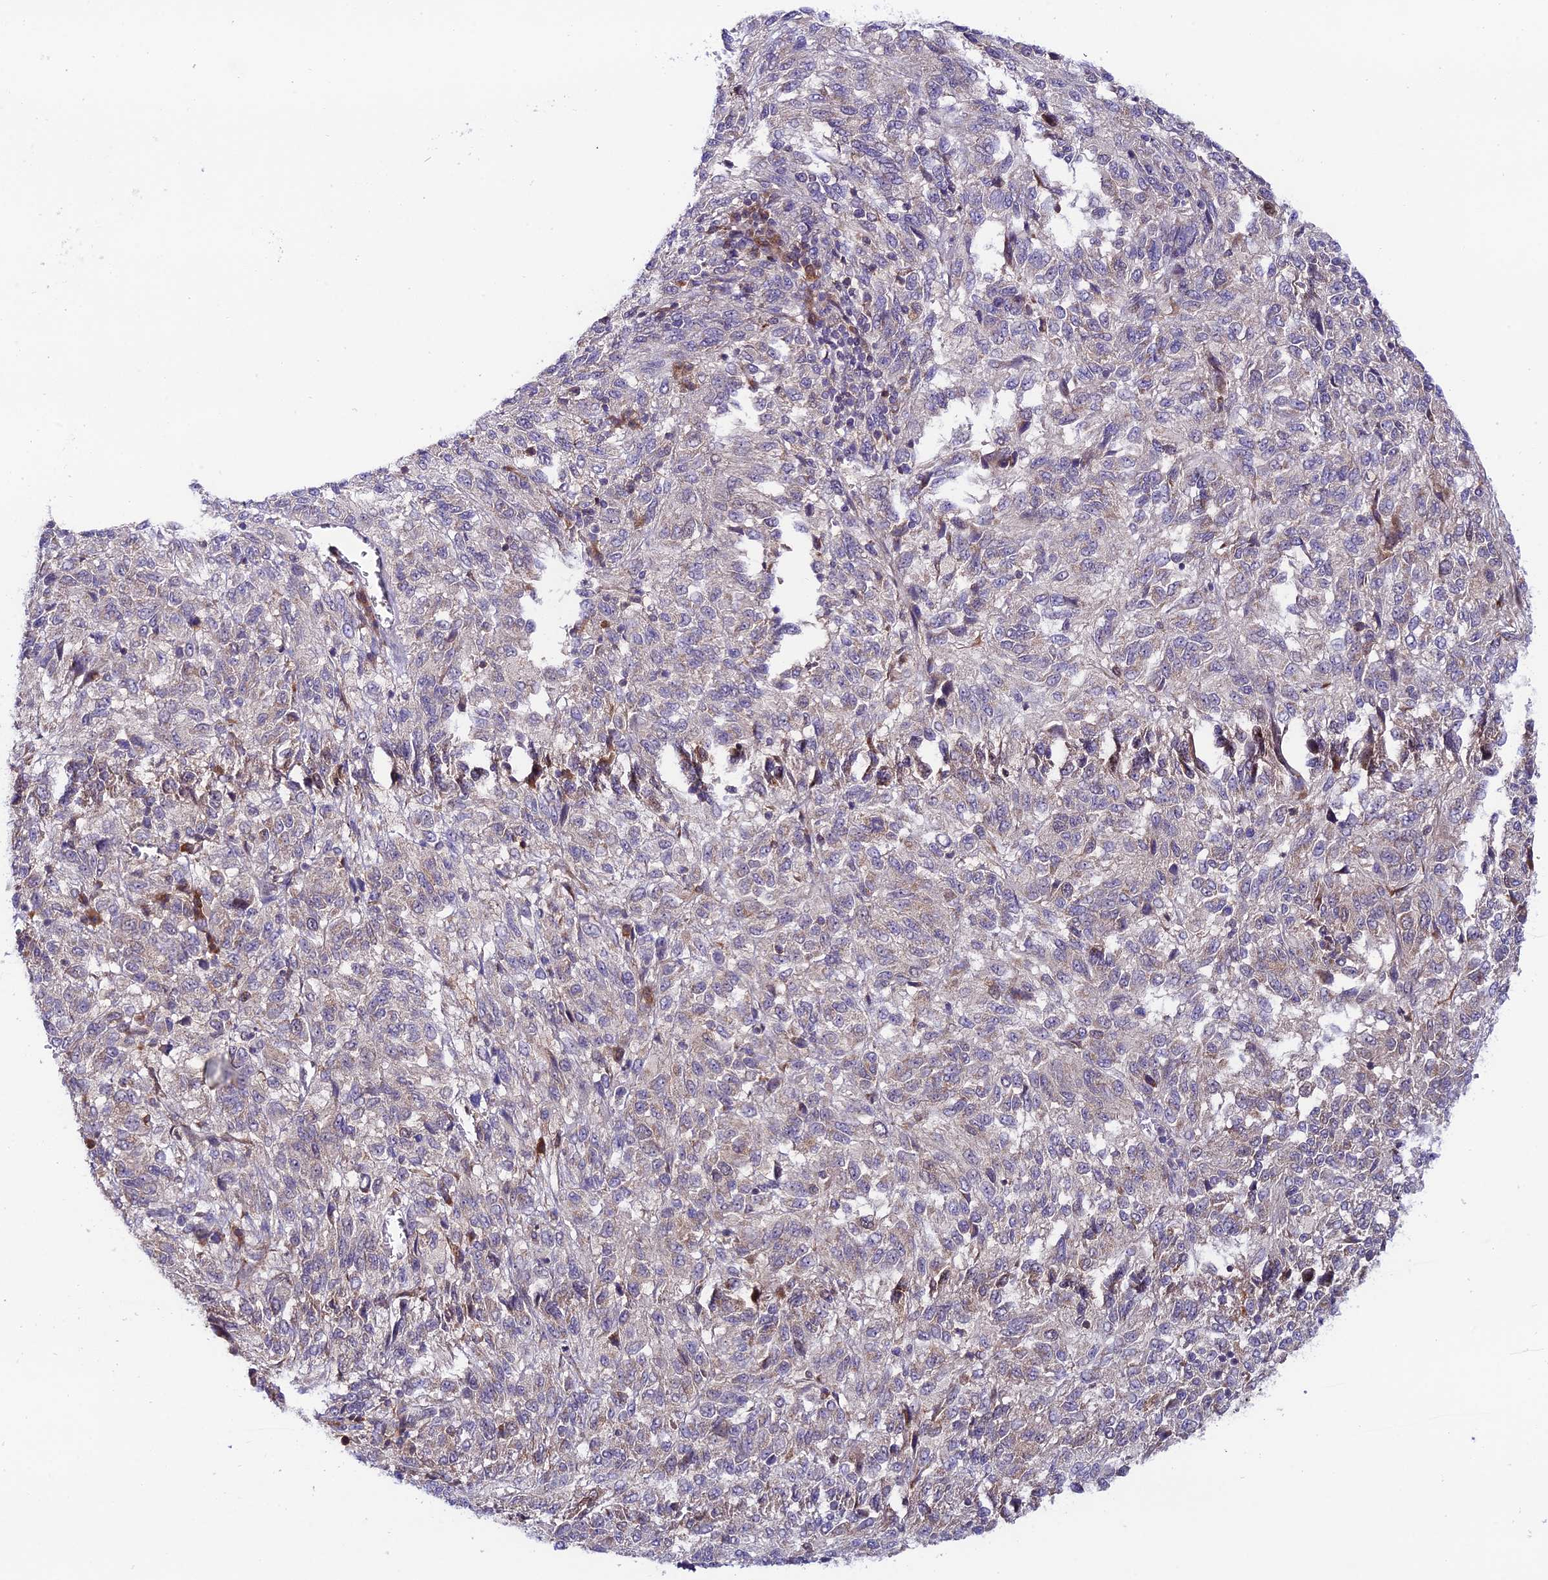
{"staining": {"intensity": "negative", "quantity": "none", "location": "none"}, "tissue": "melanoma", "cell_type": "Tumor cells", "image_type": "cancer", "snomed": [{"axis": "morphology", "description": "Malignant melanoma, Metastatic site"}, {"axis": "topography", "description": "Lung"}], "caption": "The image demonstrates no significant positivity in tumor cells of melanoma.", "gene": "TRIM40", "patient": {"sex": "male", "age": 64}}